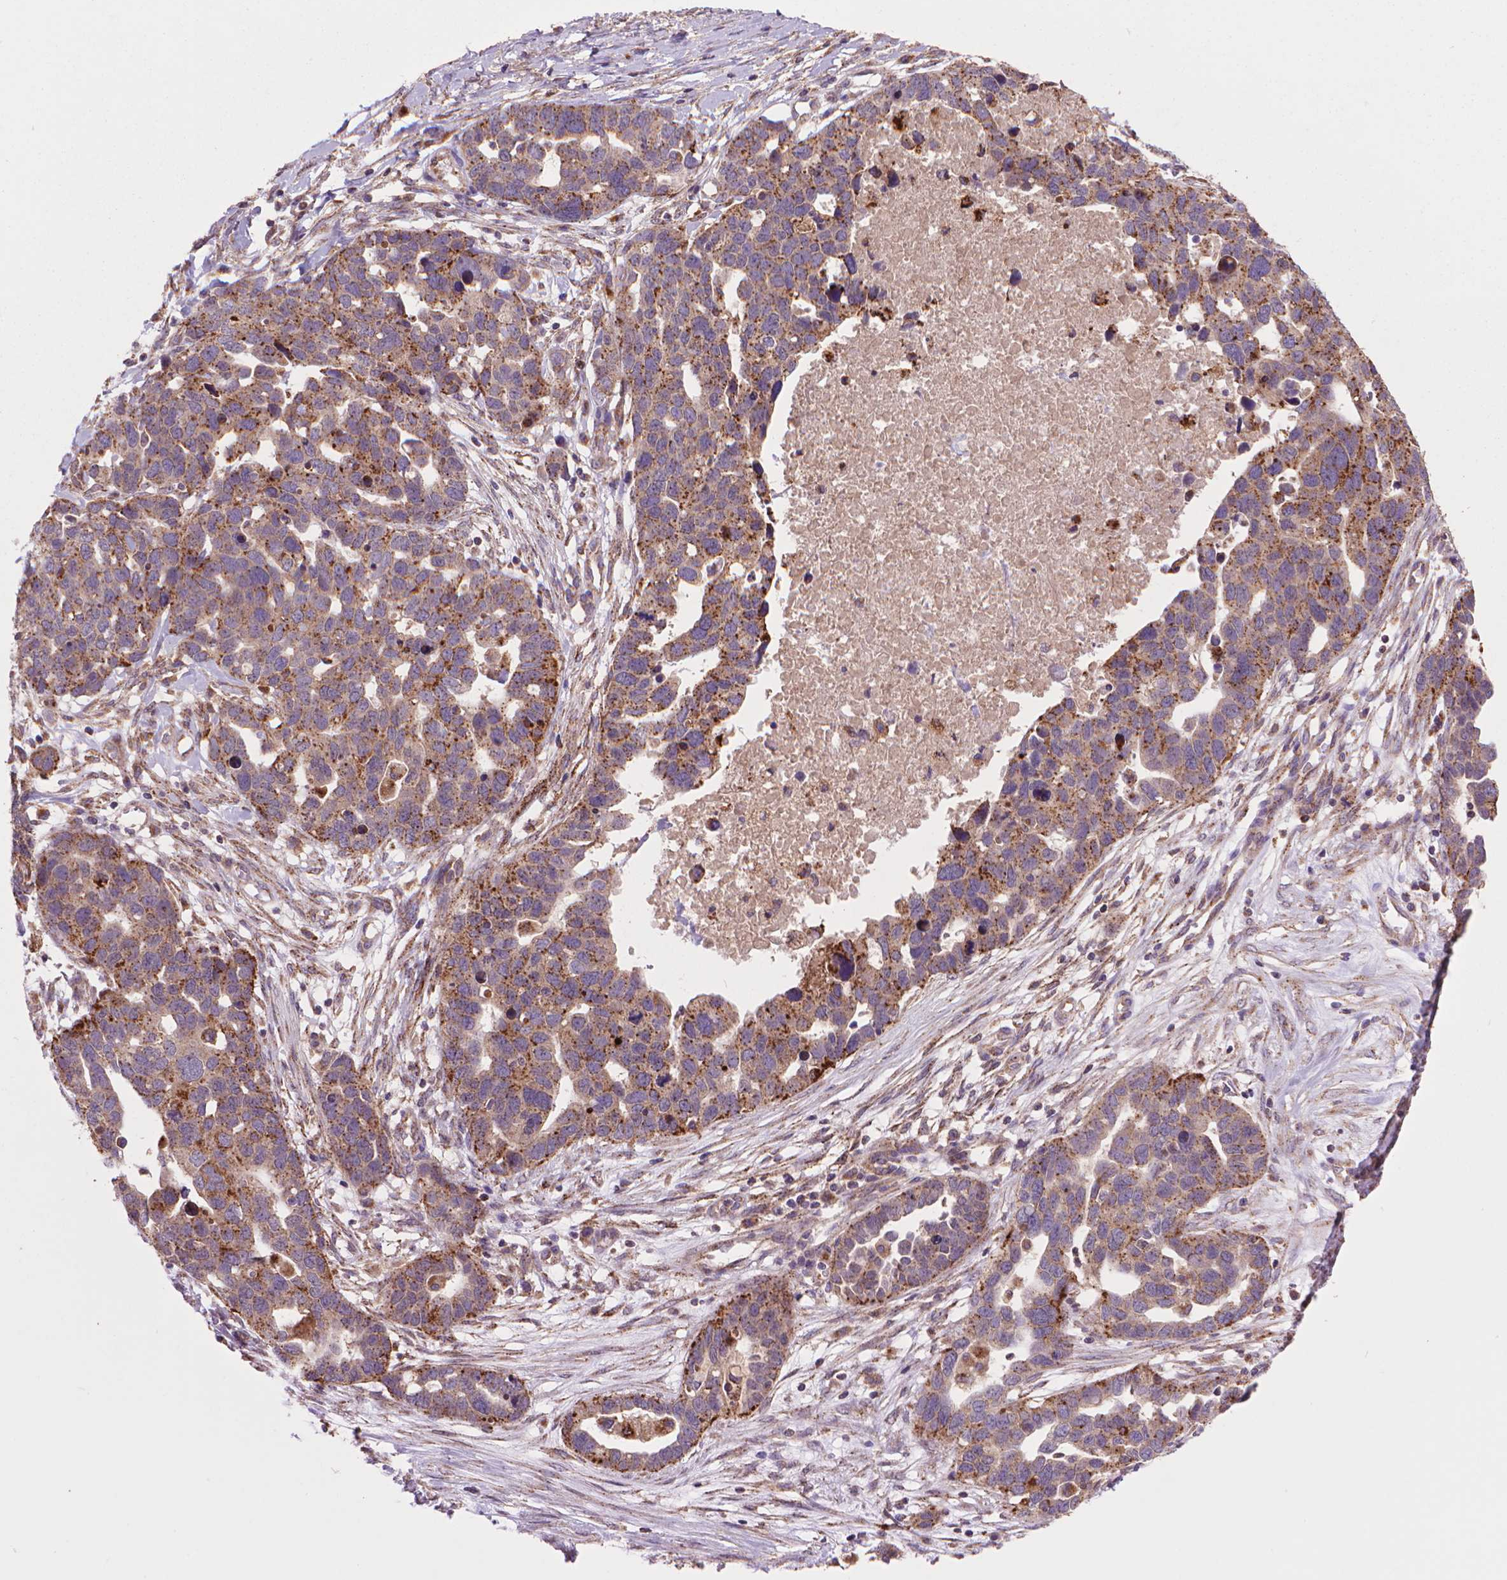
{"staining": {"intensity": "strong", "quantity": ">75%", "location": "cytoplasmic/membranous"}, "tissue": "ovarian cancer", "cell_type": "Tumor cells", "image_type": "cancer", "snomed": [{"axis": "morphology", "description": "Cystadenocarcinoma, serous, NOS"}, {"axis": "topography", "description": "Ovary"}], "caption": "Tumor cells reveal high levels of strong cytoplasmic/membranous expression in about >75% of cells in serous cystadenocarcinoma (ovarian).", "gene": "GLB1", "patient": {"sex": "female", "age": 54}}